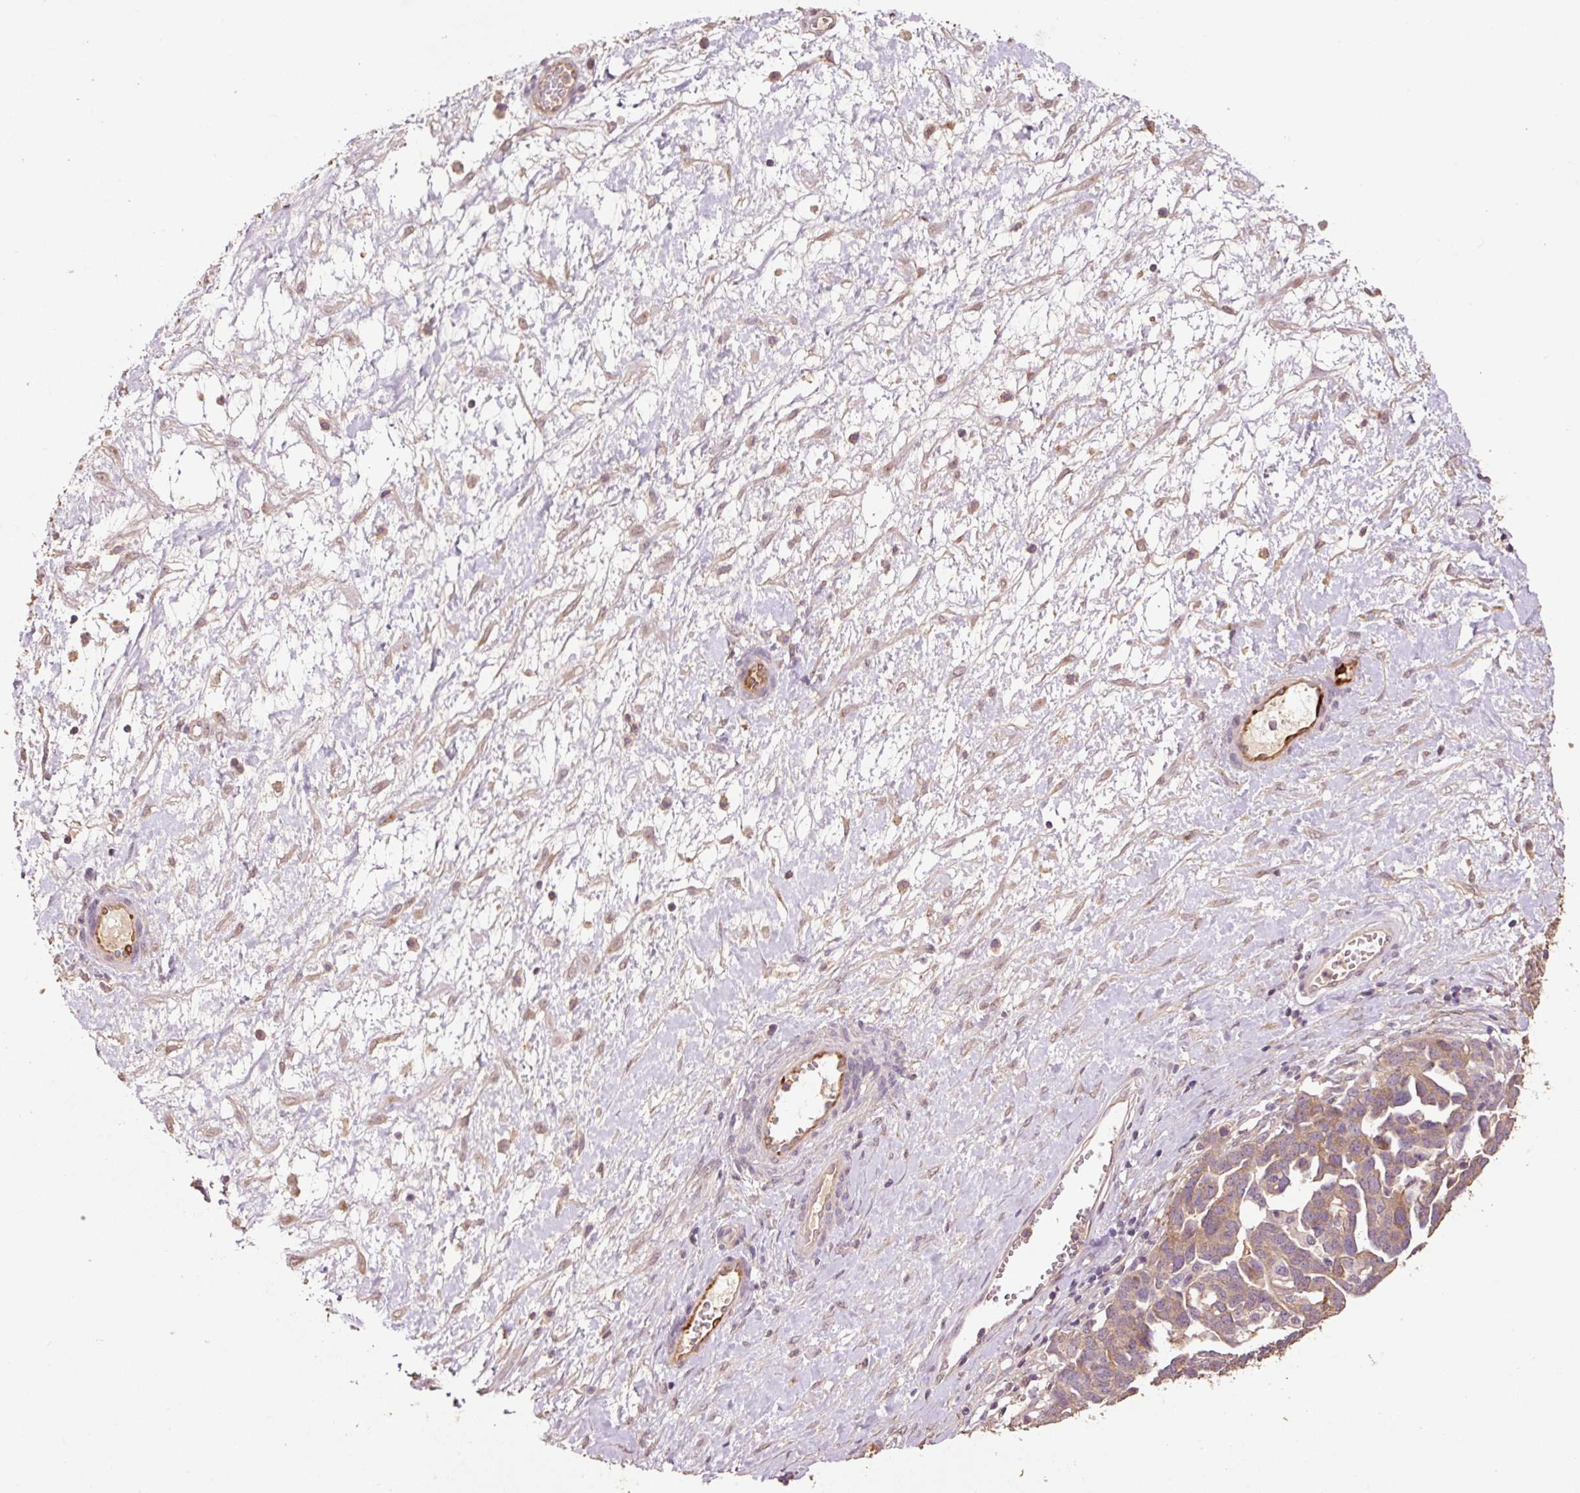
{"staining": {"intensity": "weak", "quantity": ">75%", "location": "cytoplasmic/membranous"}, "tissue": "ovarian cancer", "cell_type": "Tumor cells", "image_type": "cancer", "snomed": [{"axis": "morphology", "description": "Cystadenocarcinoma, serous, NOS"}, {"axis": "topography", "description": "Ovary"}], "caption": "IHC image of neoplastic tissue: ovarian serous cystadenocarcinoma stained using immunohistochemistry (IHC) shows low levels of weak protein expression localized specifically in the cytoplasmic/membranous of tumor cells, appearing as a cytoplasmic/membranous brown color.", "gene": "HERC2", "patient": {"sex": "female", "age": 54}}